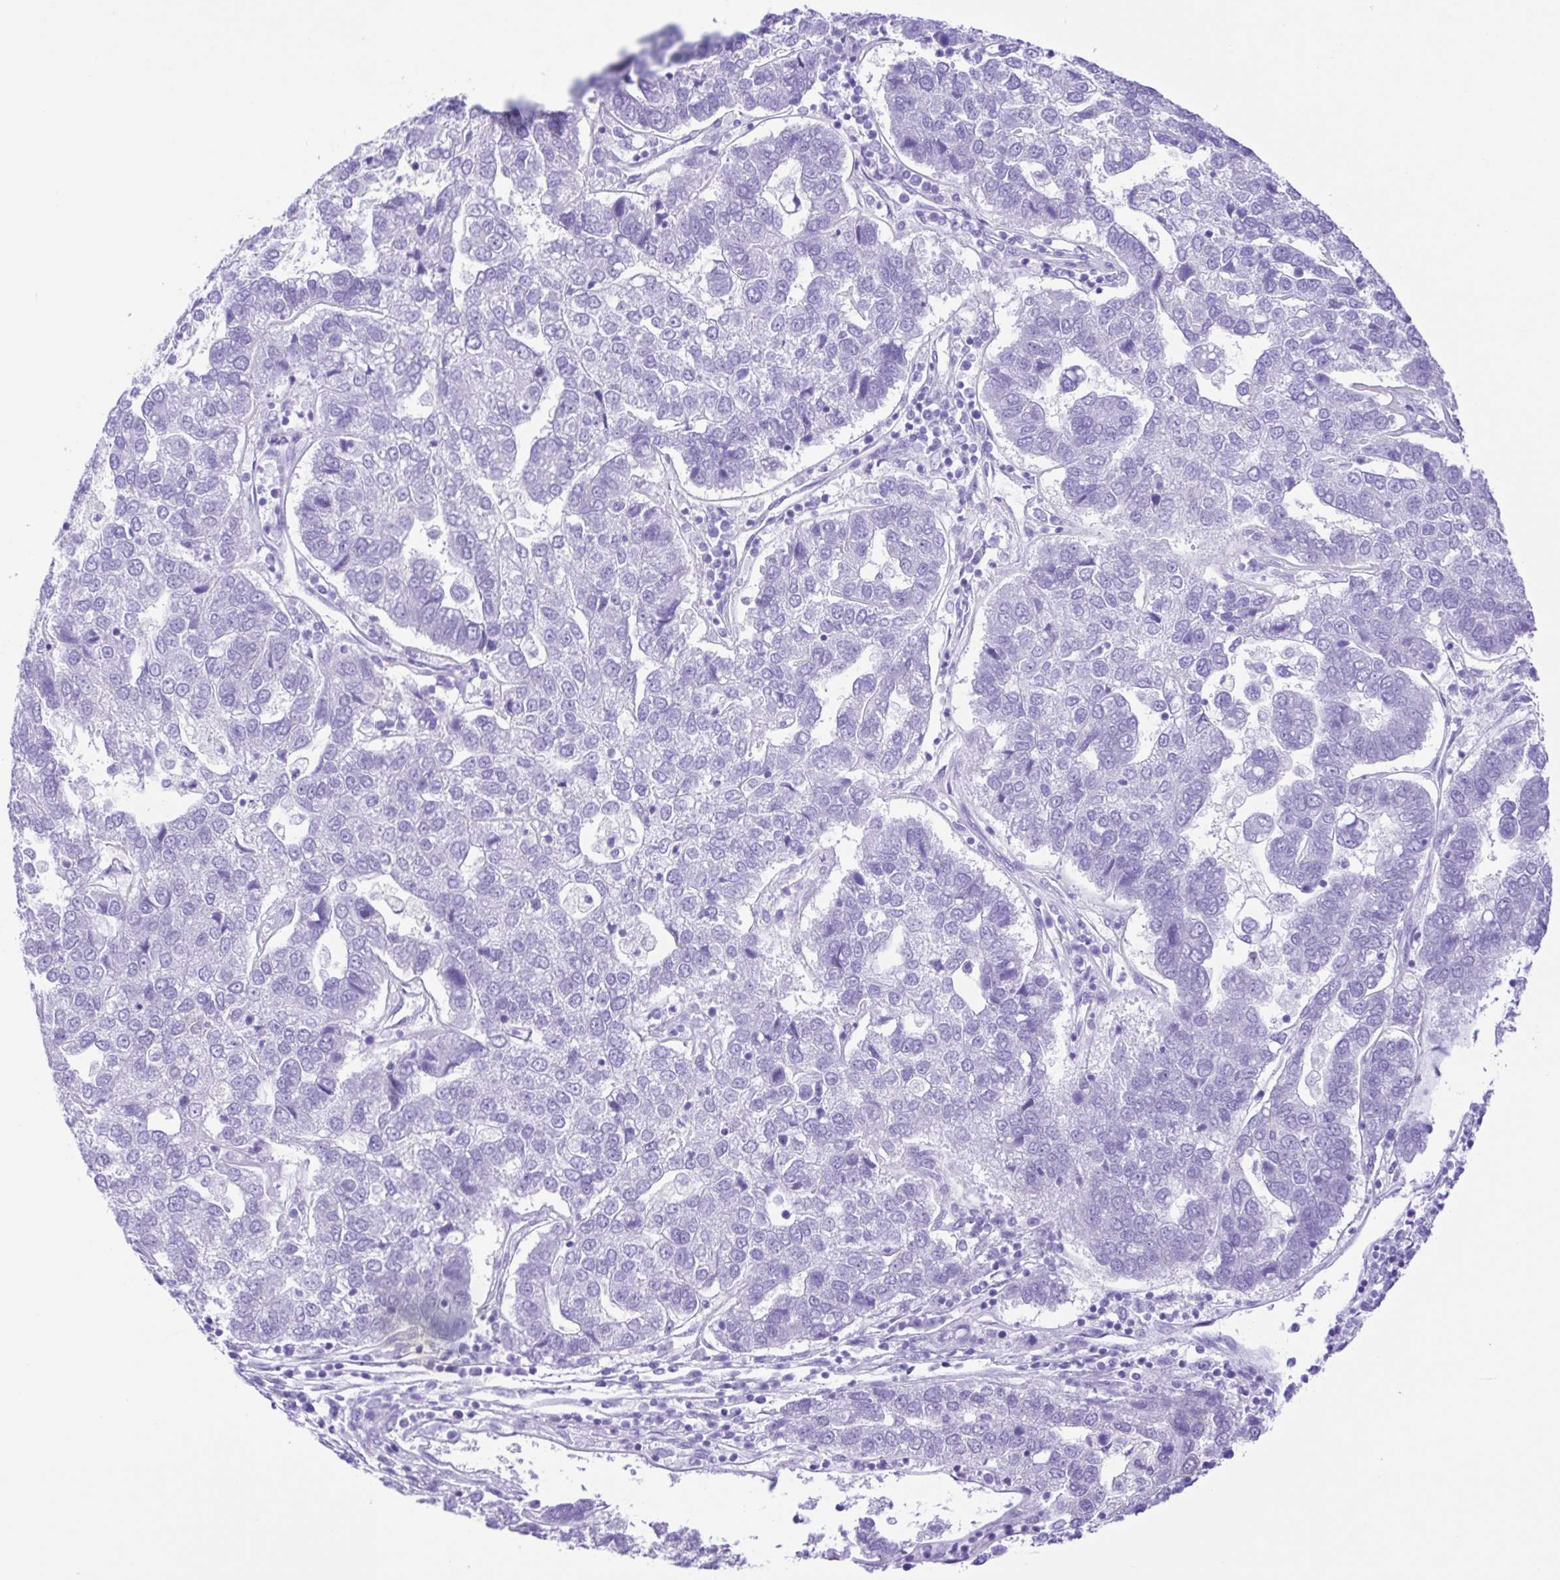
{"staining": {"intensity": "negative", "quantity": "none", "location": "none"}, "tissue": "pancreatic cancer", "cell_type": "Tumor cells", "image_type": "cancer", "snomed": [{"axis": "morphology", "description": "Adenocarcinoma, NOS"}, {"axis": "topography", "description": "Pancreas"}], "caption": "Photomicrograph shows no significant protein positivity in tumor cells of pancreatic cancer (adenocarcinoma).", "gene": "ERP27", "patient": {"sex": "female", "age": 61}}